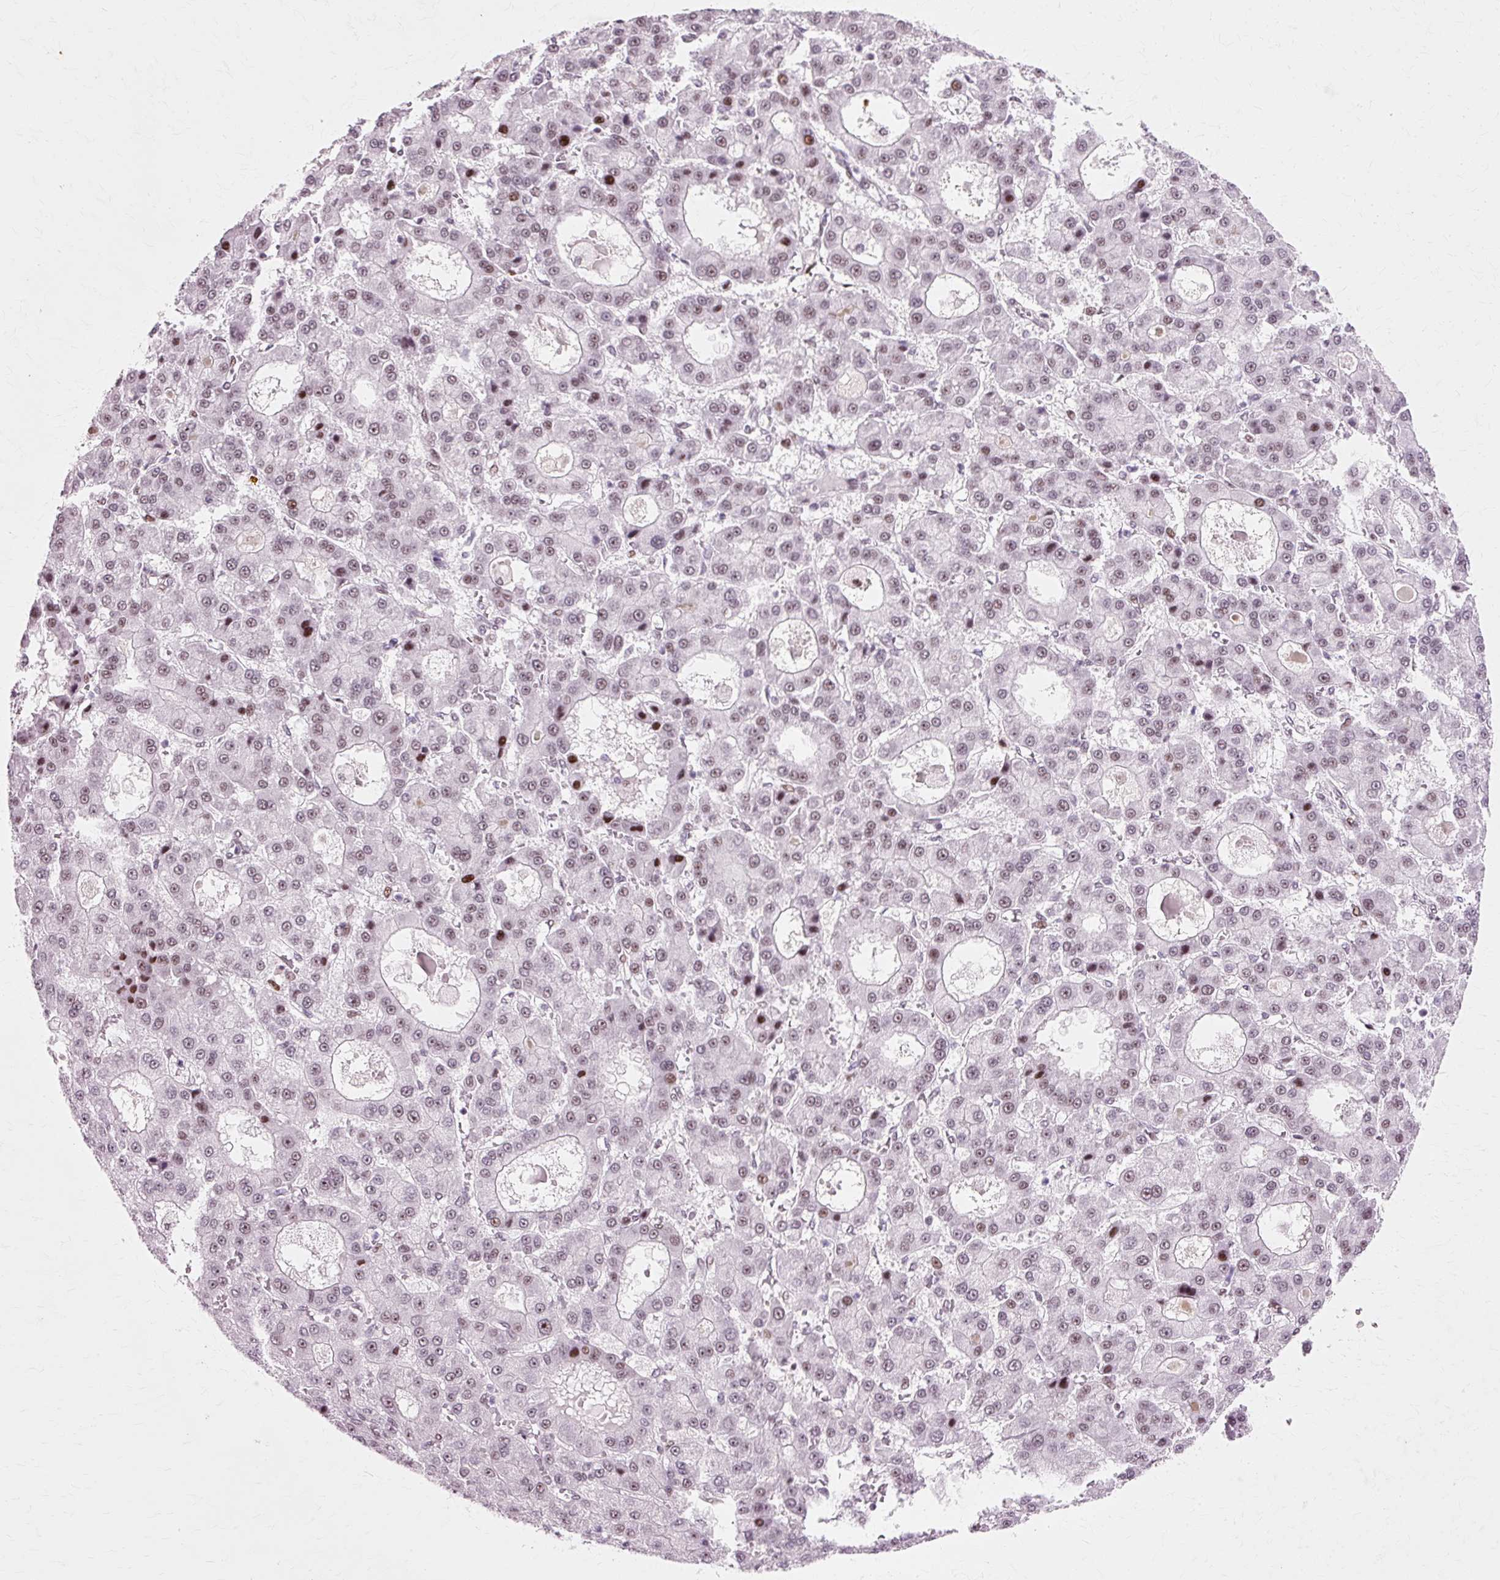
{"staining": {"intensity": "weak", "quantity": "25%-75%", "location": "nuclear"}, "tissue": "liver cancer", "cell_type": "Tumor cells", "image_type": "cancer", "snomed": [{"axis": "morphology", "description": "Carcinoma, Hepatocellular, NOS"}, {"axis": "topography", "description": "Liver"}], "caption": "High-power microscopy captured an immunohistochemistry photomicrograph of liver cancer (hepatocellular carcinoma), revealing weak nuclear positivity in about 25%-75% of tumor cells.", "gene": "MACROD2", "patient": {"sex": "male", "age": 70}}